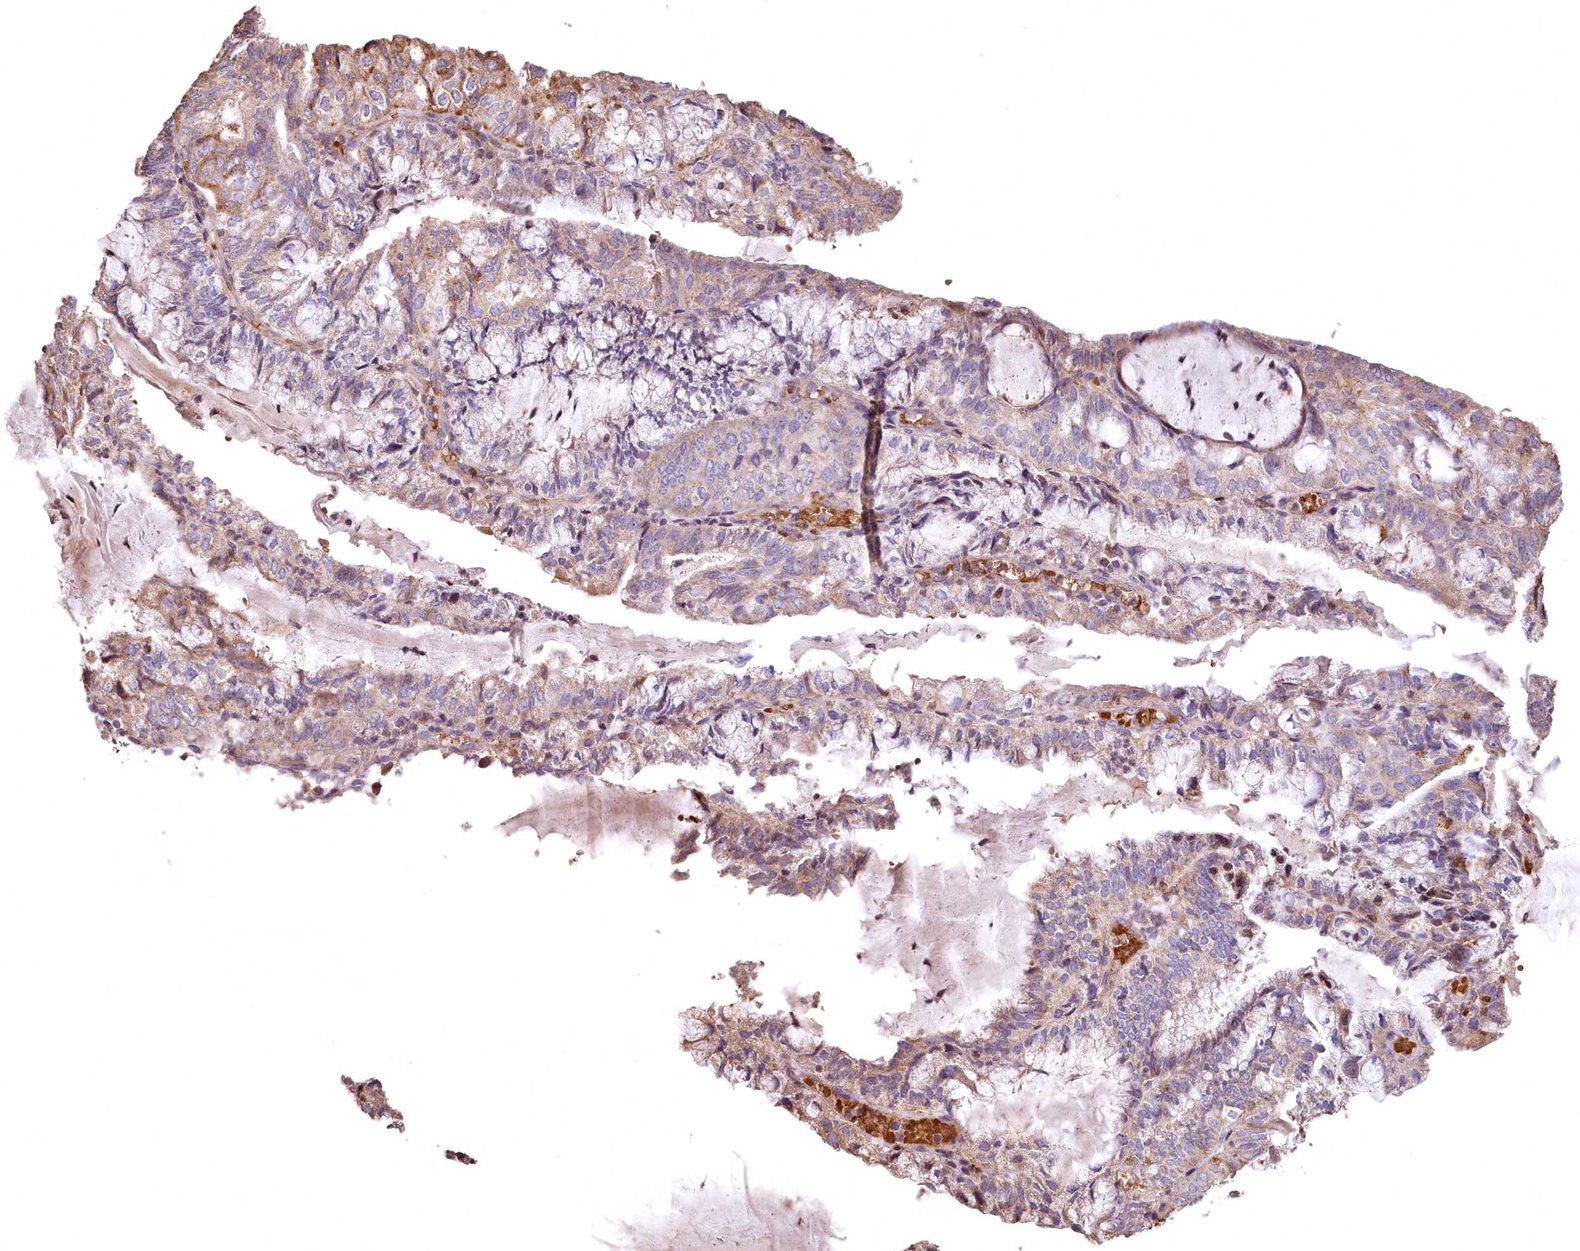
{"staining": {"intensity": "weak", "quantity": ">75%", "location": "cytoplasmic/membranous"}, "tissue": "endometrial cancer", "cell_type": "Tumor cells", "image_type": "cancer", "snomed": [{"axis": "morphology", "description": "Adenocarcinoma, NOS"}, {"axis": "topography", "description": "Endometrium"}], "caption": "Protein staining by immunohistochemistry demonstrates weak cytoplasmic/membranous staining in about >75% of tumor cells in adenocarcinoma (endometrial).", "gene": "SPTA1", "patient": {"sex": "female", "age": 81}}